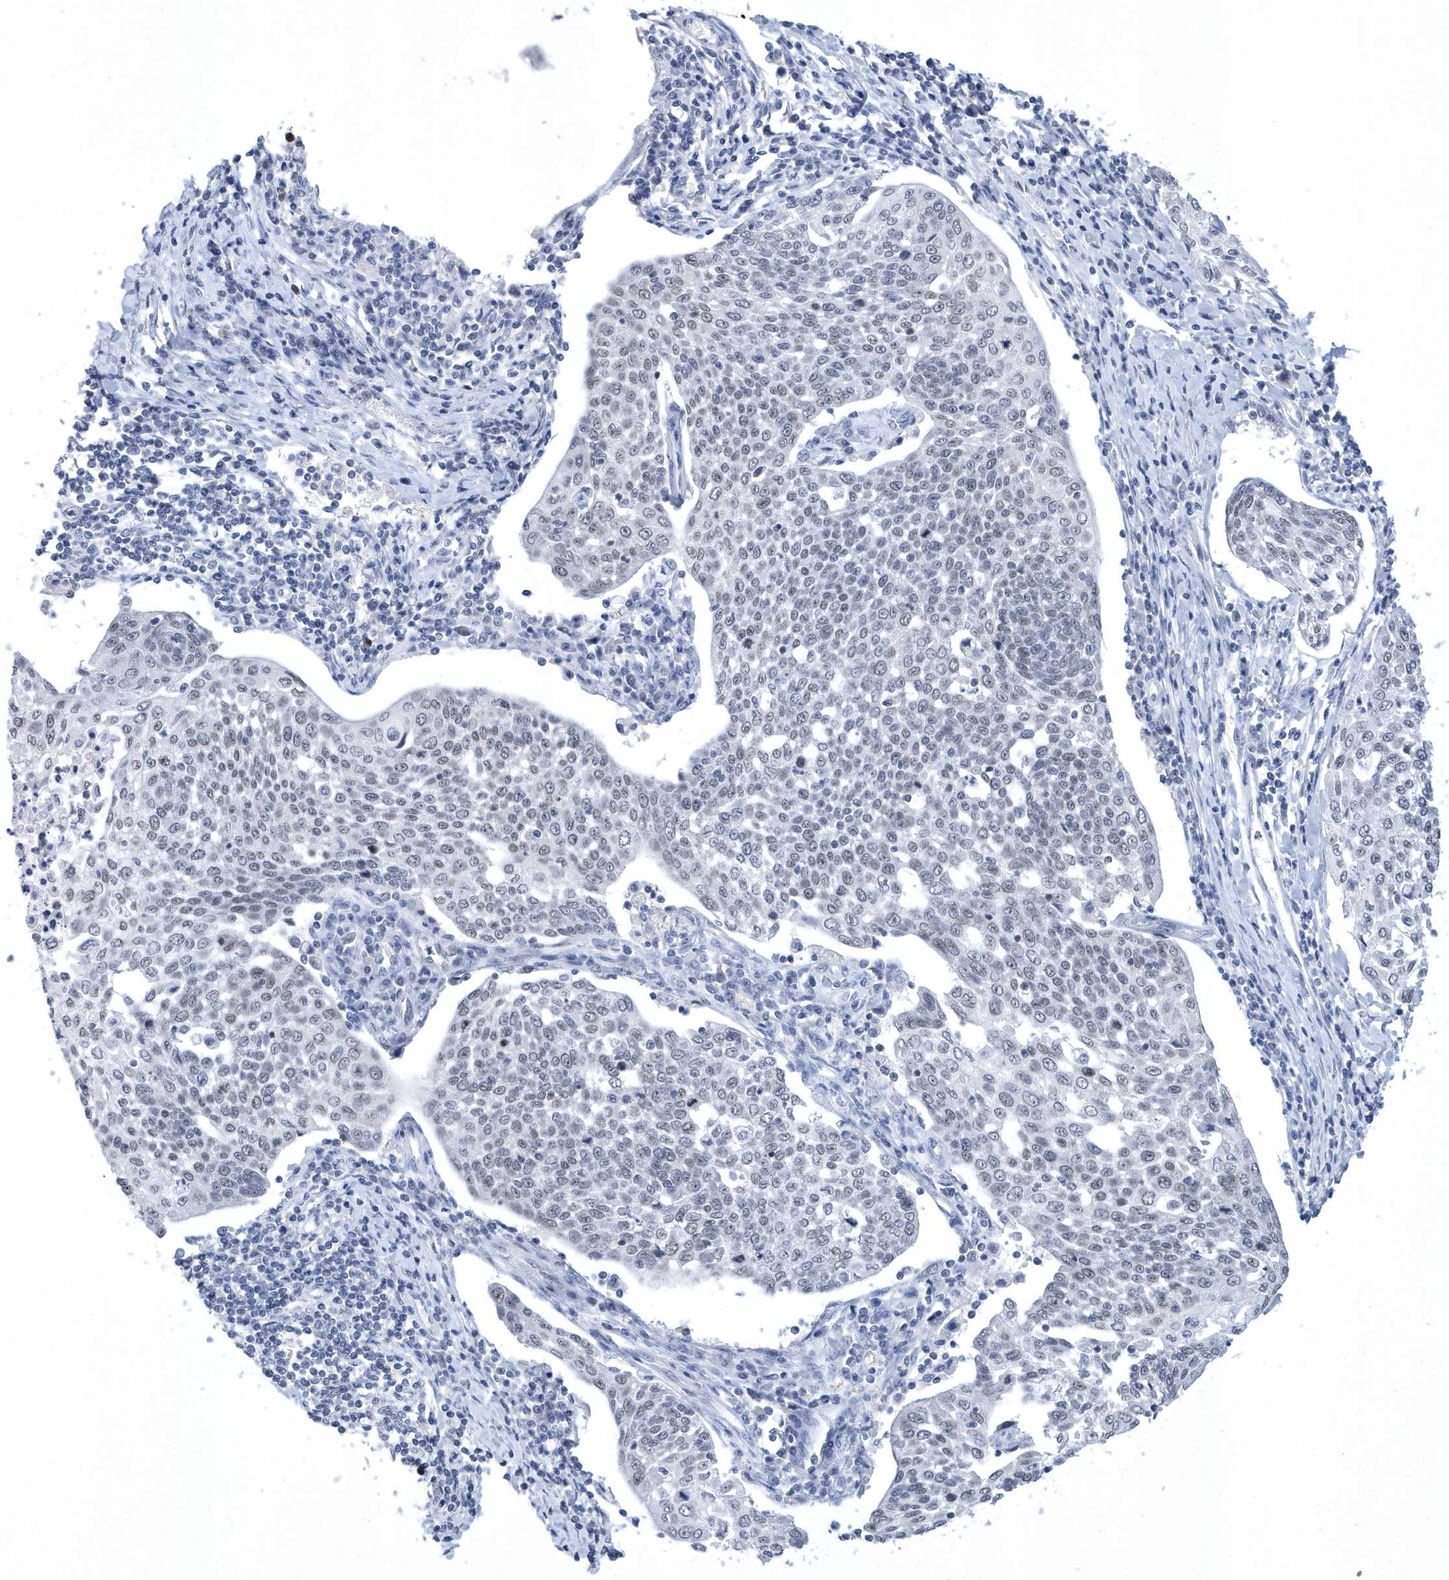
{"staining": {"intensity": "negative", "quantity": "none", "location": "none"}, "tissue": "cervical cancer", "cell_type": "Tumor cells", "image_type": "cancer", "snomed": [{"axis": "morphology", "description": "Squamous cell carcinoma, NOS"}, {"axis": "topography", "description": "Cervix"}], "caption": "IHC photomicrograph of cervical cancer (squamous cell carcinoma) stained for a protein (brown), which exhibits no positivity in tumor cells.", "gene": "SRGAP3", "patient": {"sex": "female", "age": 34}}